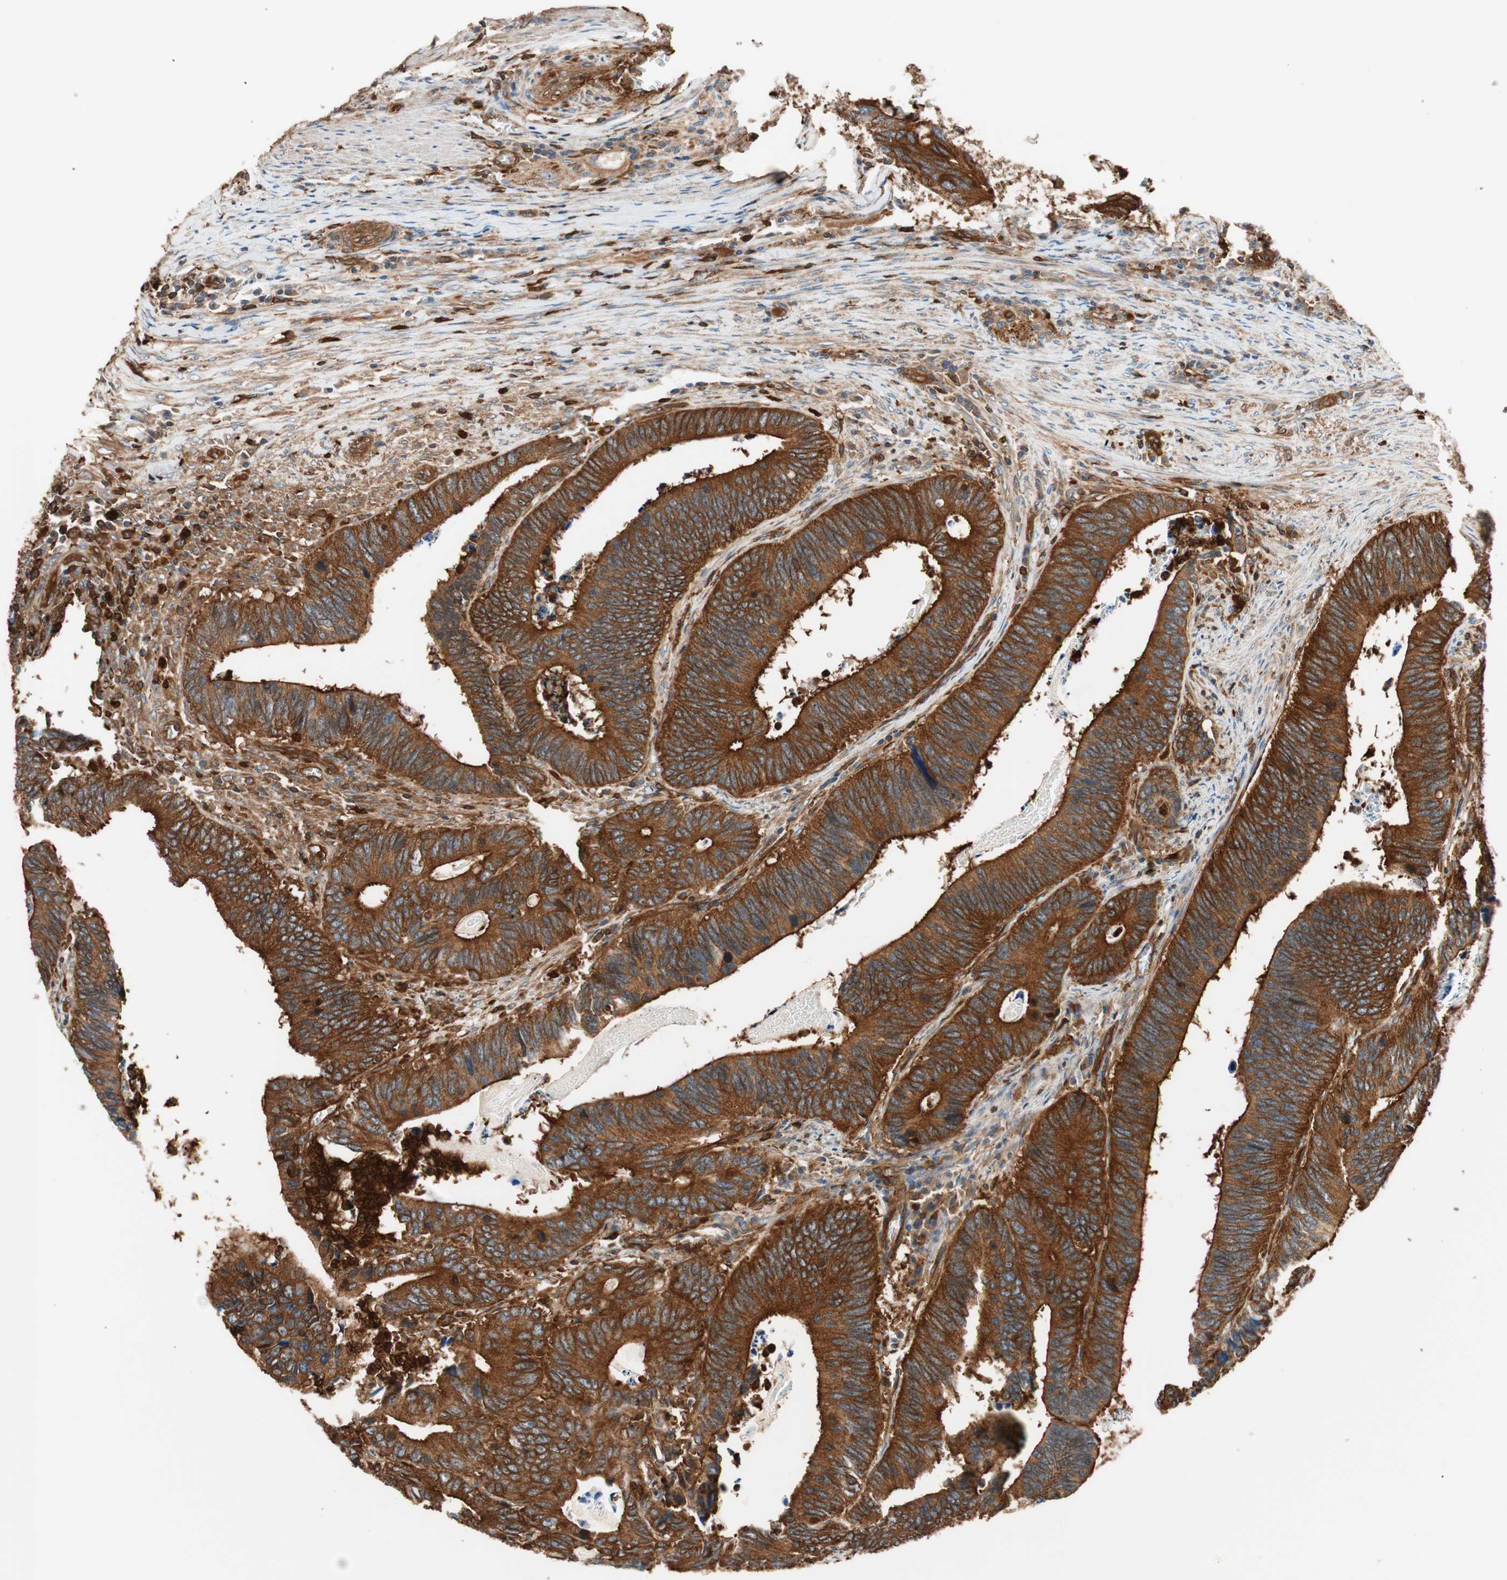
{"staining": {"intensity": "strong", "quantity": ">75%", "location": "cytoplasmic/membranous"}, "tissue": "colorectal cancer", "cell_type": "Tumor cells", "image_type": "cancer", "snomed": [{"axis": "morphology", "description": "Adenocarcinoma, NOS"}, {"axis": "topography", "description": "Colon"}], "caption": "Immunohistochemistry of human colorectal cancer (adenocarcinoma) demonstrates high levels of strong cytoplasmic/membranous staining in approximately >75% of tumor cells.", "gene": "VASP", "patient": {"sex": "male", "age": 72}}